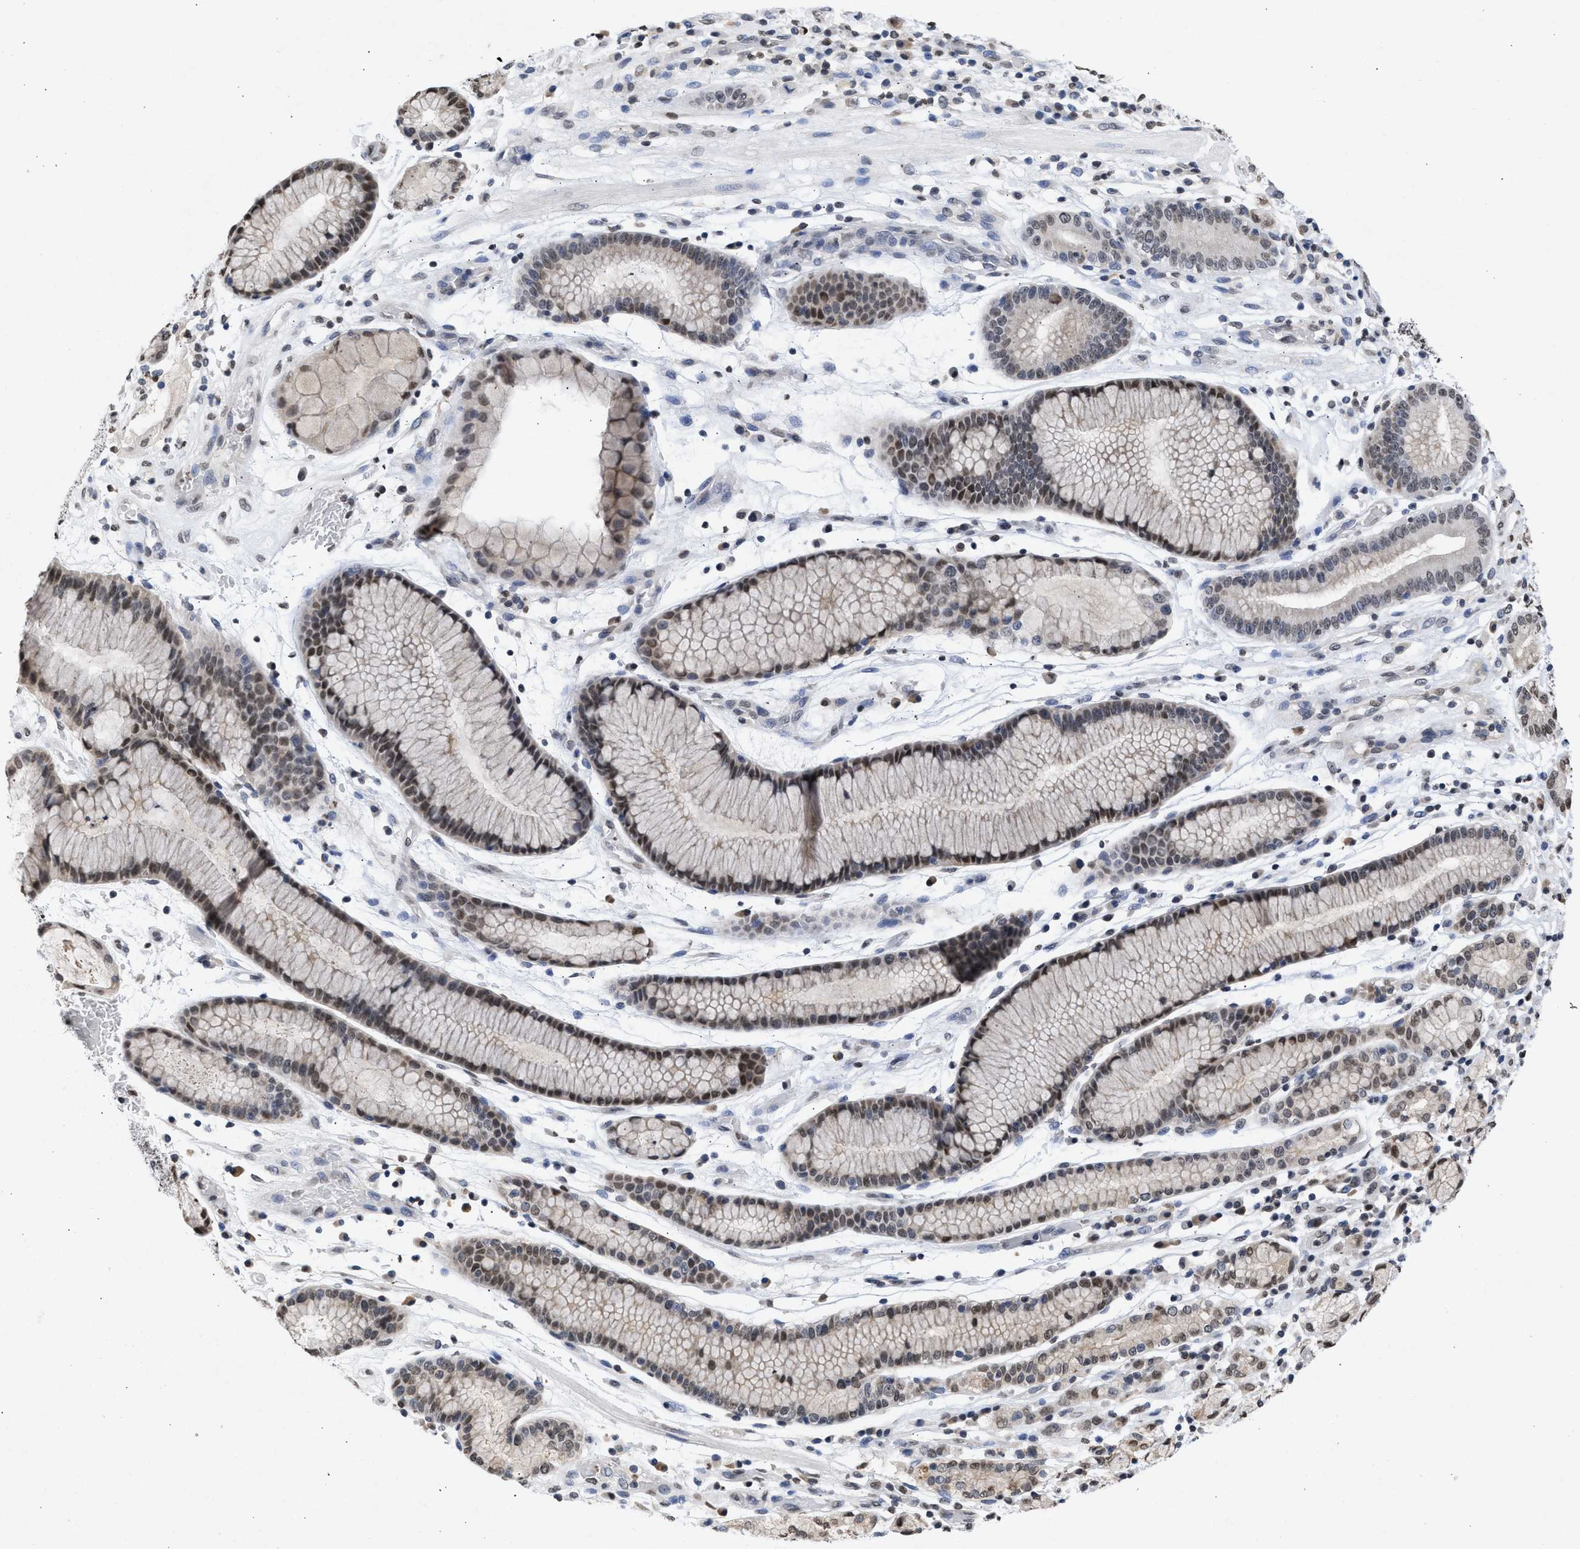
{"staining": {"intensity": "strong", "quantity": "25%-75%", "location": "nuclear"}, "tissue": "stomach cancer", "cell_type": "Tumor cells", "image_type": "cancer", "snomed": [{"axis": "morphology", "description": "Adenocarcinoma, NOS"}, {"axis": "topography", "description": "Stomach, lower"}], "caption": "An immunohistochemistry (IHC) histopathology image of neoplastic tissue is shown. Protein staining in brown highlights strong nuclear positivity in stomach cancer within tumor cells.", "gene": "NUP35", "patient": {"sex": "male", "age": 88}}